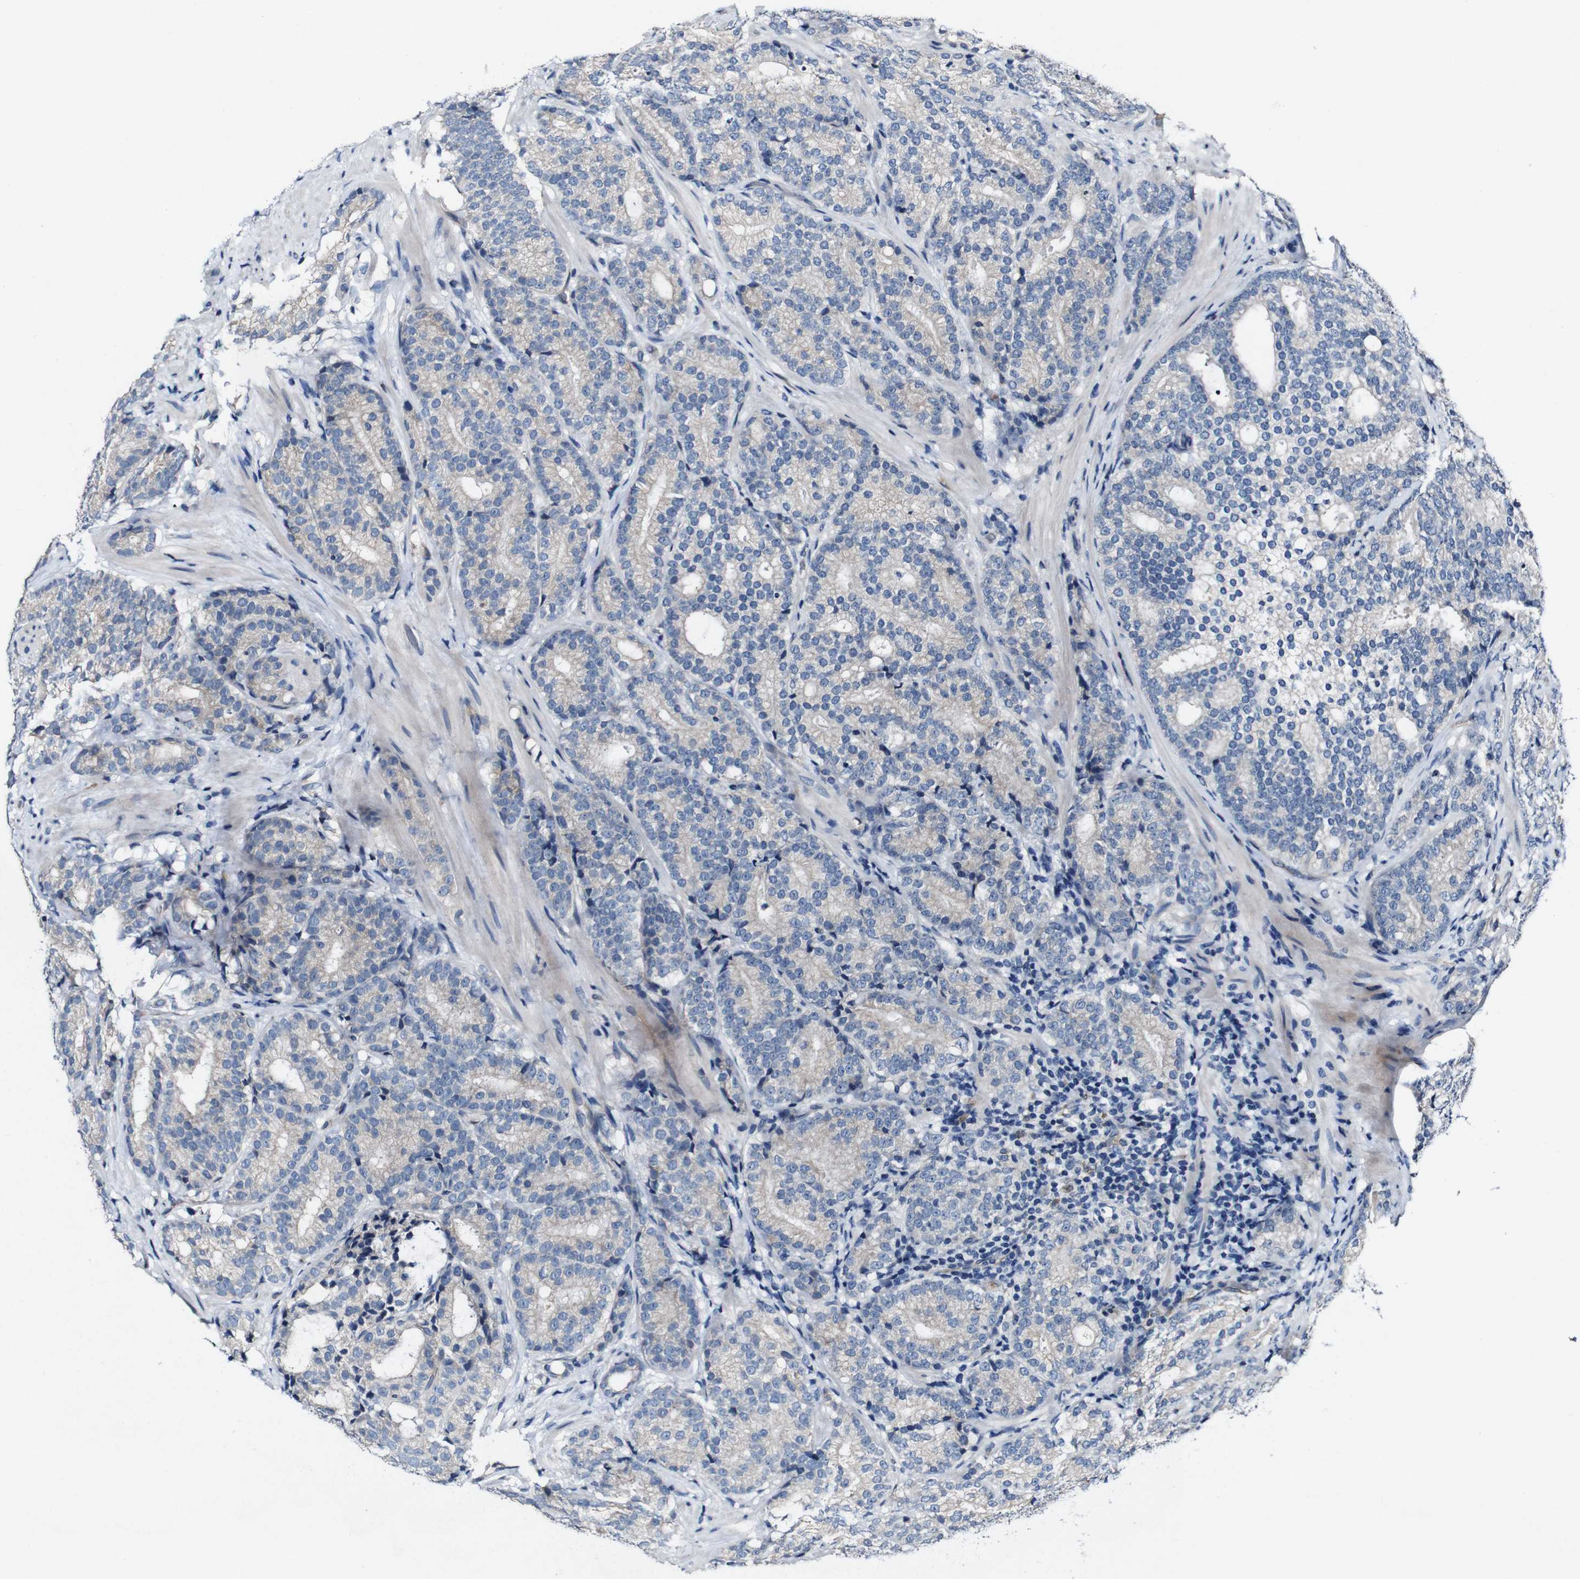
{"staining": {"intensity": "weak", "quantity": "<25%", "location": "cytoplasmic/membranous"}, "tissue": "prostate cancer", "cell_type": "Tumor cells", "image_type": "cancer", "snomed": [{"axis": "morphology", "description": "Adenocarcinoma, High grade"}, {"axis": "topography", "description": "Prostate"}], "caption": "This is an immunohistochemistry (IHC) micrograph of human prostate cancer. There is no staining in tumor cells.", "gene": "GRAMD1A", "patient": {"sex": "male", "age": 61}}